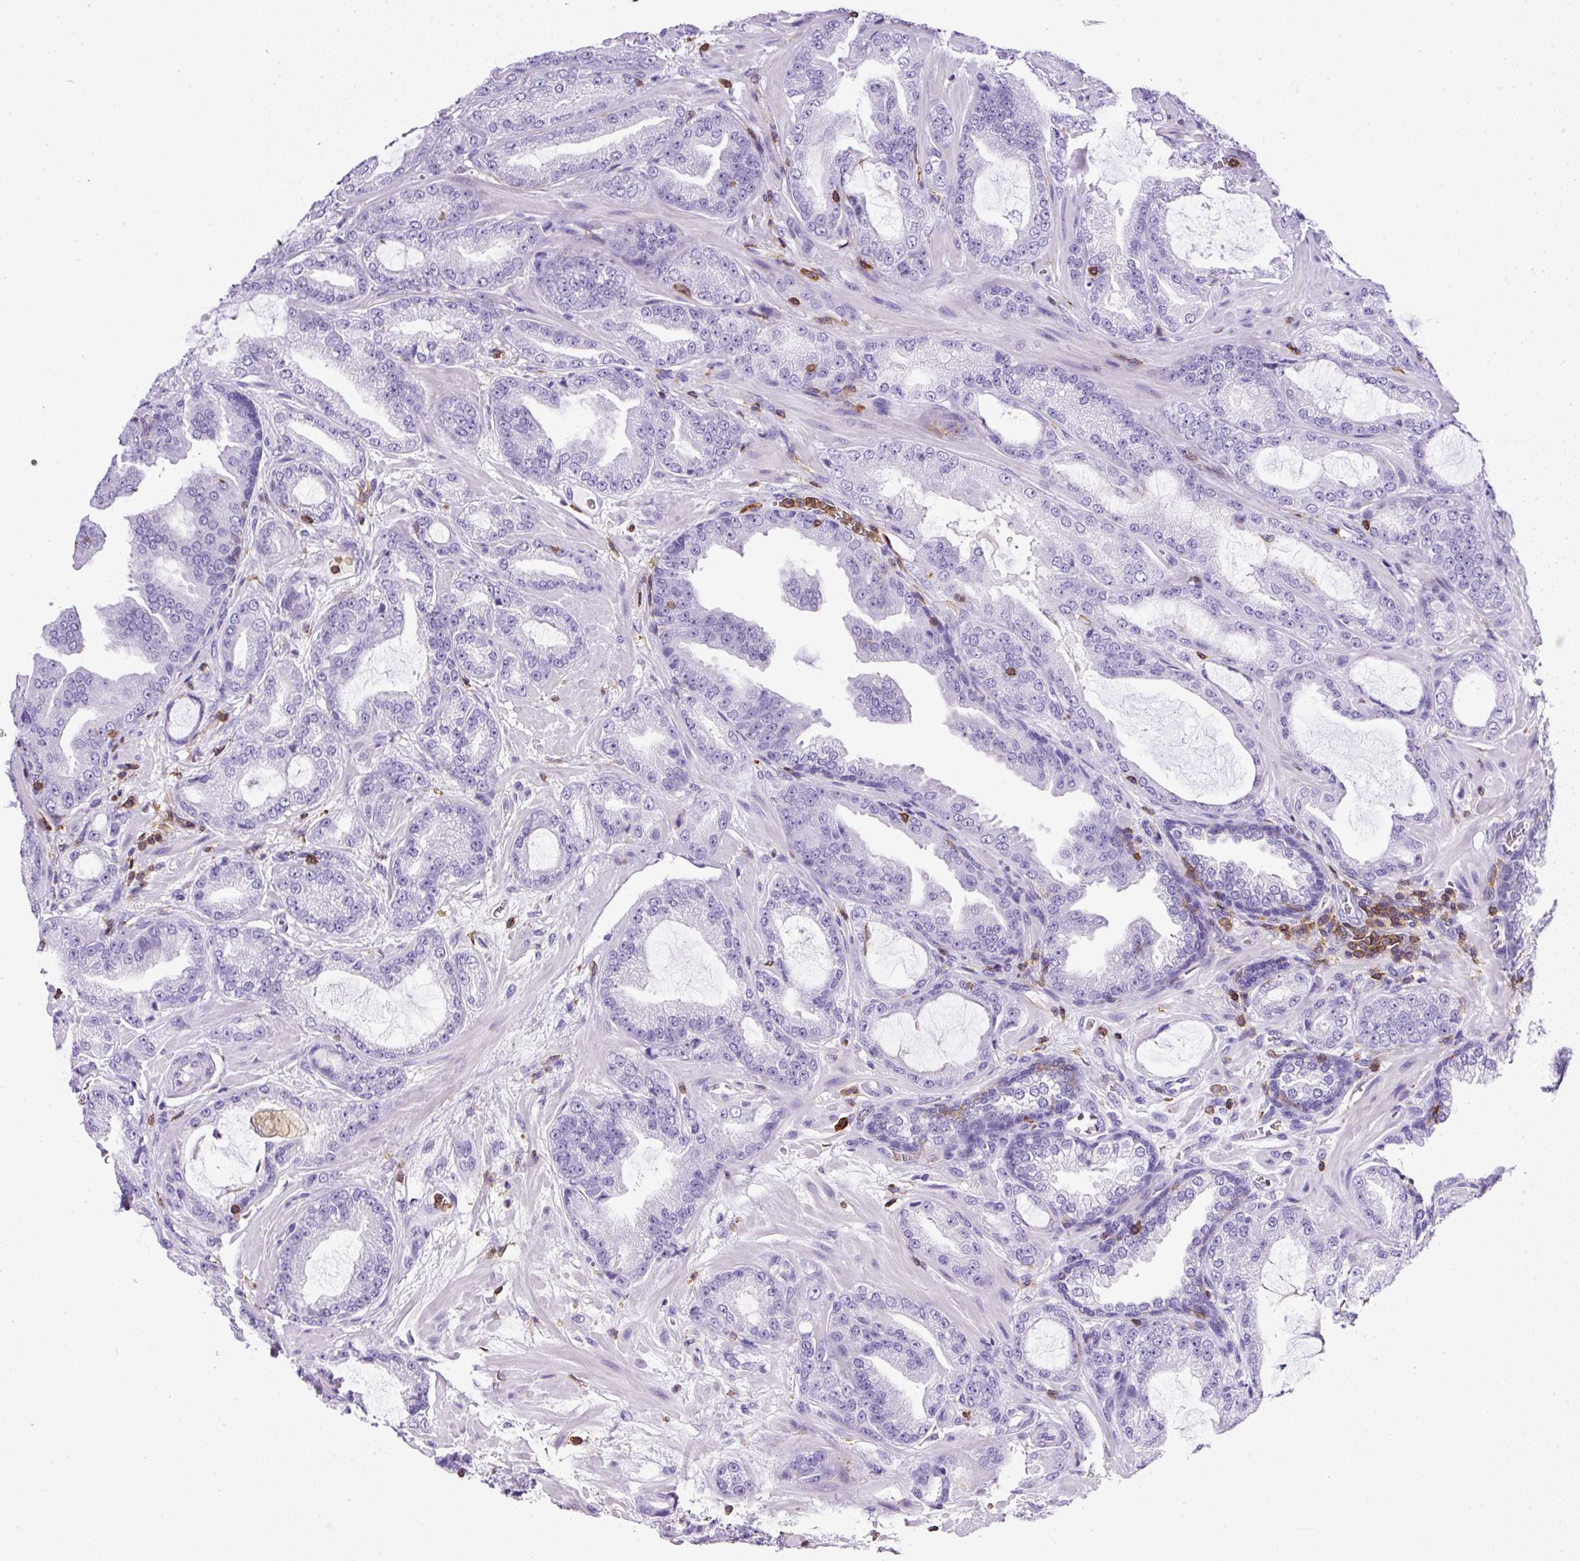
{"staining": {"intensity": "negative", "quantity": "none", "location": "none"}, "tissue": "prostate cancer", "cell_type": "Tumor cells", "image_type": "cancer", "snomed": [{"axis": "morphology", "description": "Adenocarcinoma, High grade"}, {"axis": "topography", "description": "Prostate"}], "caption": "Tumor cells are negative for brown protein staining in prostate adenocarcinoma (high-grade). (DAB (3,3'-diaminobenzidine) immunohistochemistry visualized using brightfield microscopy, high magnification).", "gene": "FAM228B", "patient": {"sex": "male", "age": 68}}